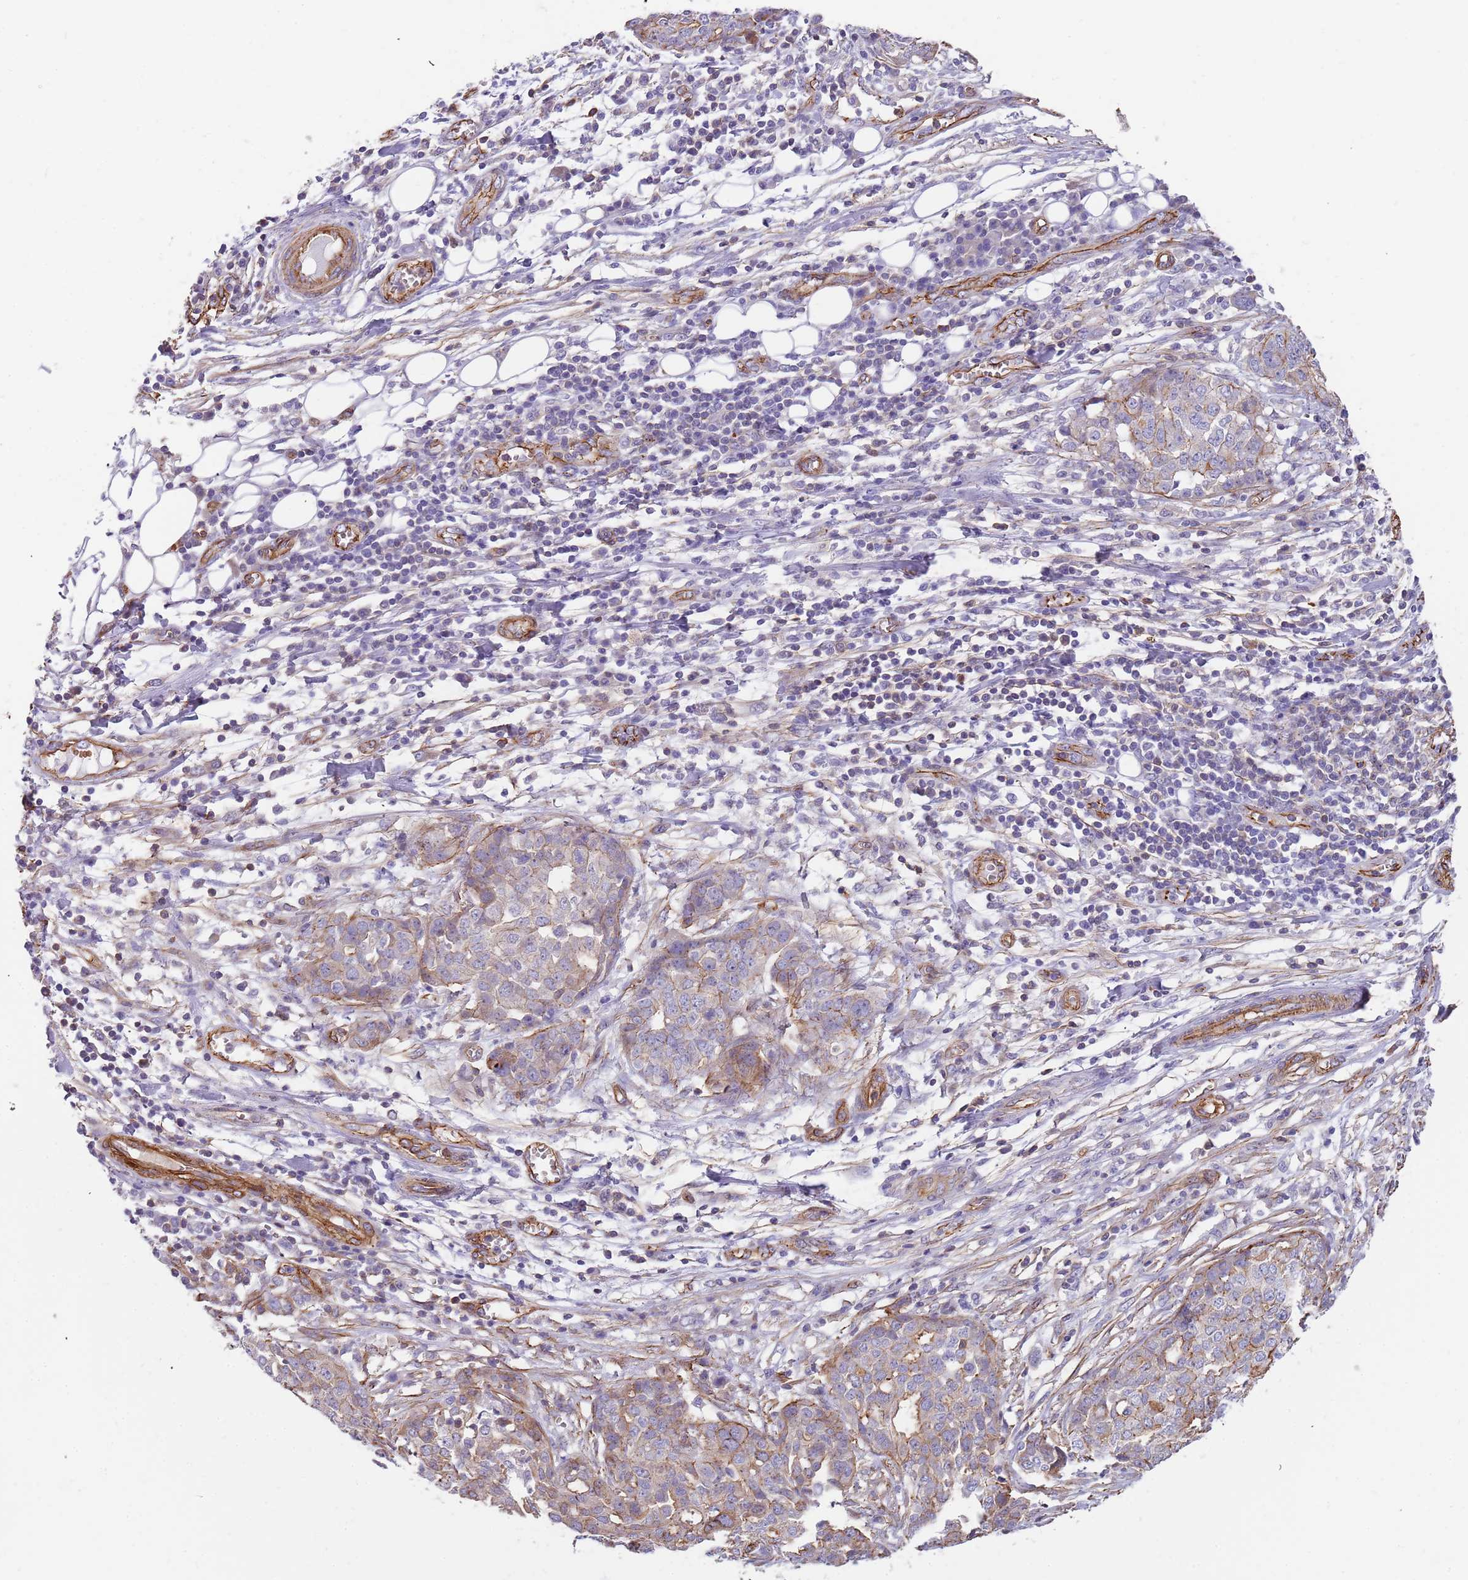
{"staining": {"intensity": "weak", "quantity": "25%-75%", "location": "cytoplasmic/membranous"}, "tissue": "ovarian cancer", "cell_type": "Tumor cells", "image_type": "cancer", "snomed": [{"axis": "morphology", "description": "Cystadenocarcinoma, serous, NOS"}, {"axis": "topography", "description": "Soft tissue"}, {"axis": "topography", "description": "Ovary"}], "caption": "Protein expression analysis of human ovarian cancer (serous cystadenocarcinoma) reveals weak cytoplasmic/membranous expression in about 25%-75% of tumor cells.", "gene": "GFRAL", "patient": {"sex": "female", "age": 57}}